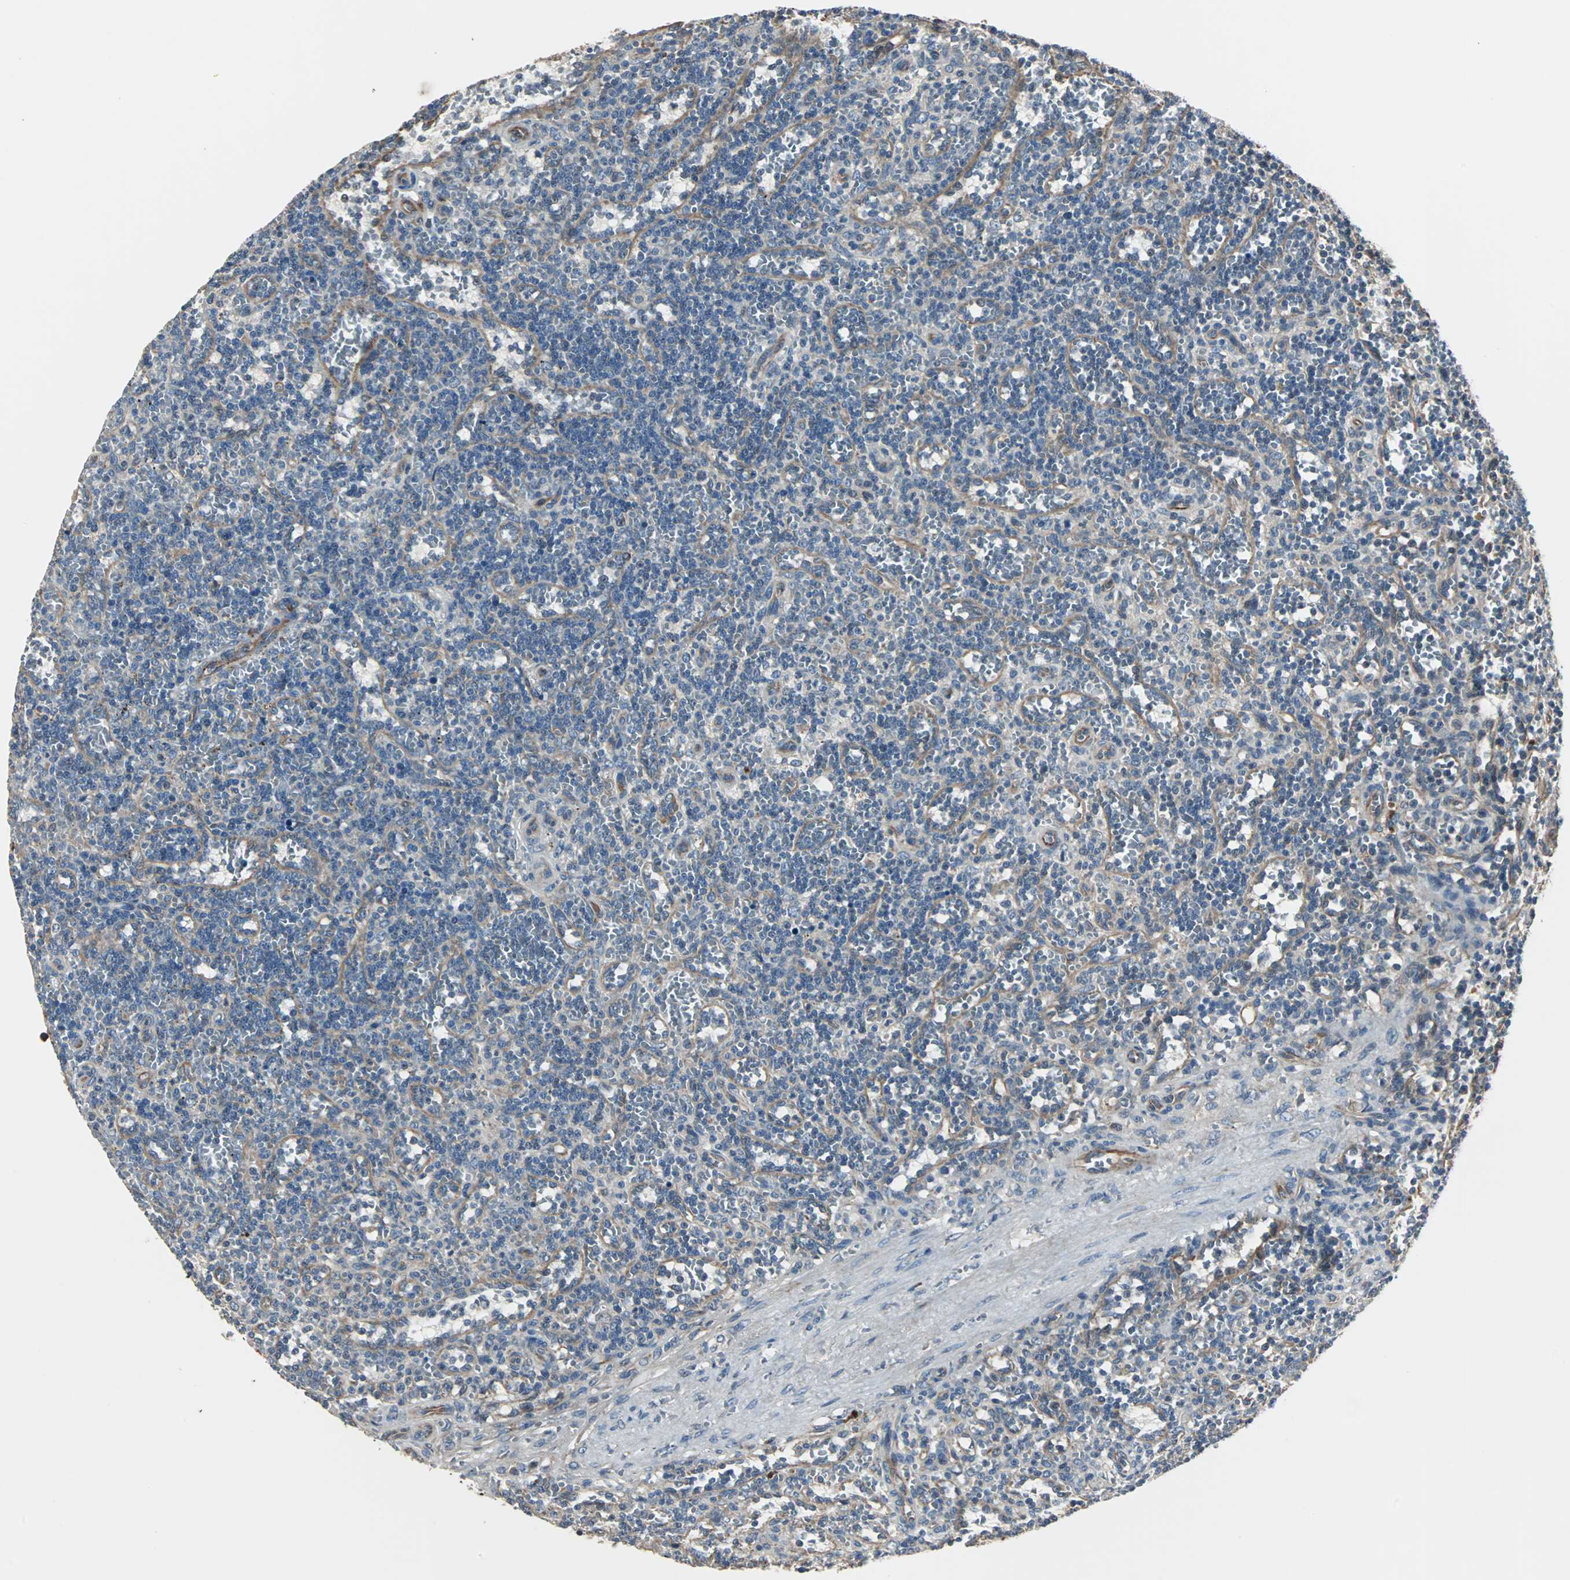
{"staining": {"intensity": "negative", "quantity": "none", "location": "none"}, "tissue": "lymphoma", "cell_type": "Tumor cells", "image_type": "cancer", "snomed": [{"axis": "morphology", "description": "Malignant lymphoma, non-Hodgkin's type, Low grade"}, {"axis": "topography", "description": "Spleen"}], "caption": "A photomicrograph of malignant lymphoma, non-Hodgkin's type (low-grade) stained for a protein reveals no brown staining in tumor cells.", "gene": "CHP1", "patient": {"sex": "male", "age": 73}}